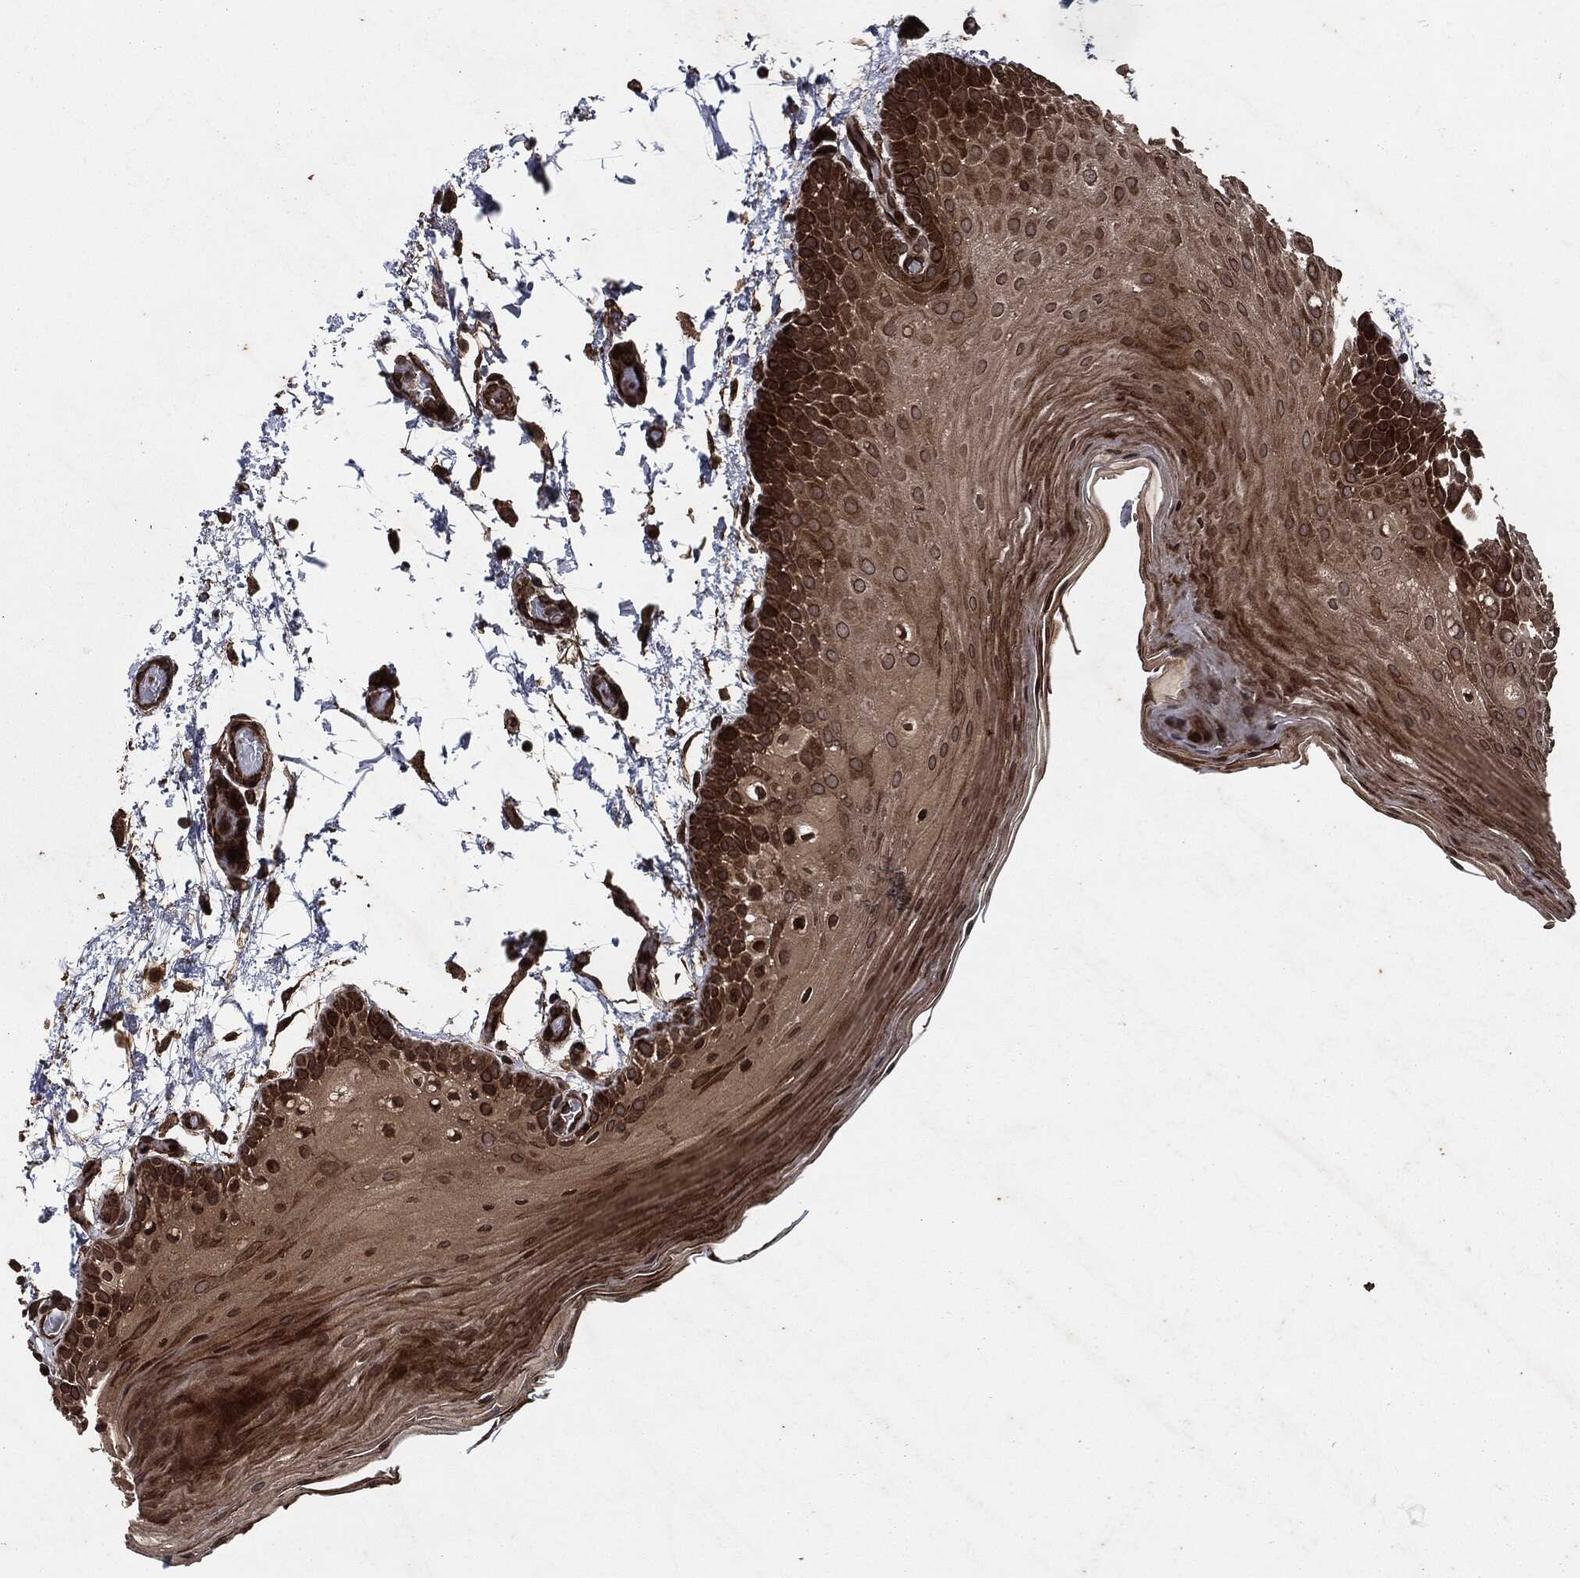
{"staining": {"intensity": "moderate", "quantity": ">75%", "location": "cytoplasmic/membranous"}, "tissue": "oral mucosa", "cell_type": "Squamous epithelial cells", "image_type": "normal", "snomed": [{"axis": "morphology", "description": "Normal tissue, NOS"}, {"axis": "topography", "description": "Oral tissue"}], "caption": "This micrograph reveals benign oral mucosa stained with immunohistochemistry to label a protein in brown. The cytoplasmic/membranous of squamous epithelial cells show moderate positivity for the protein. Nuclei are counter-stained blue.", "gene": "IFIT1", "patient": {"sex": "male", "age": 62}}